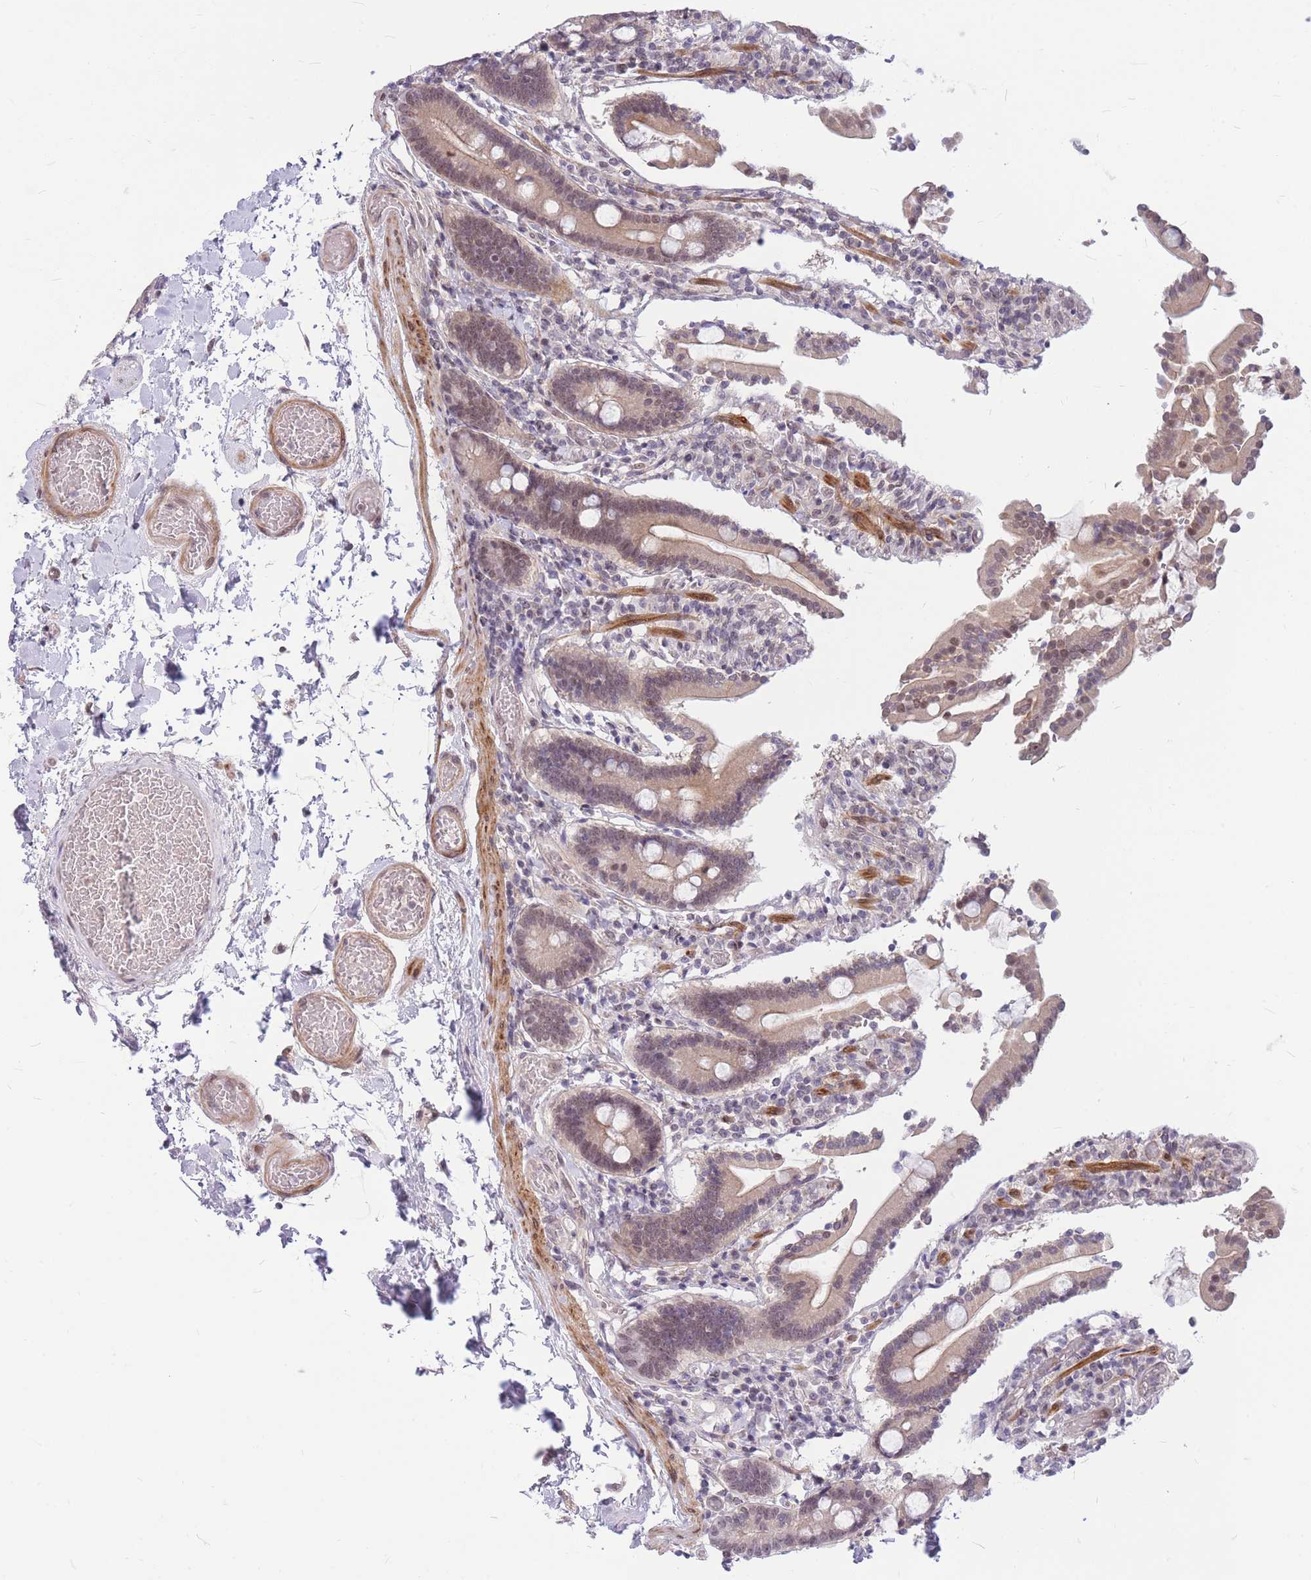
{"staining": {"intensity": "moderate", "quantity": "25%-75%", "location": "nuclear"}, "tissue": "duodenum", "cell_type": "Glandular cells", "image_type": "normal", "snomed": [{"axis": "morphology", "description": "Normal tissue, NOS"}, {"axis": "topography", "description": "Duodenum"}], "caption": "Duodenum stained with DAB (3,3'-diaminobenzidine) immunohistochemistry (IHC) demonstrates medium levels of moderate nuclear staining in about 25%-75% of glandular cells.", "gene": "ERCC2", "patient": {"sex": "male", "age": 55}}